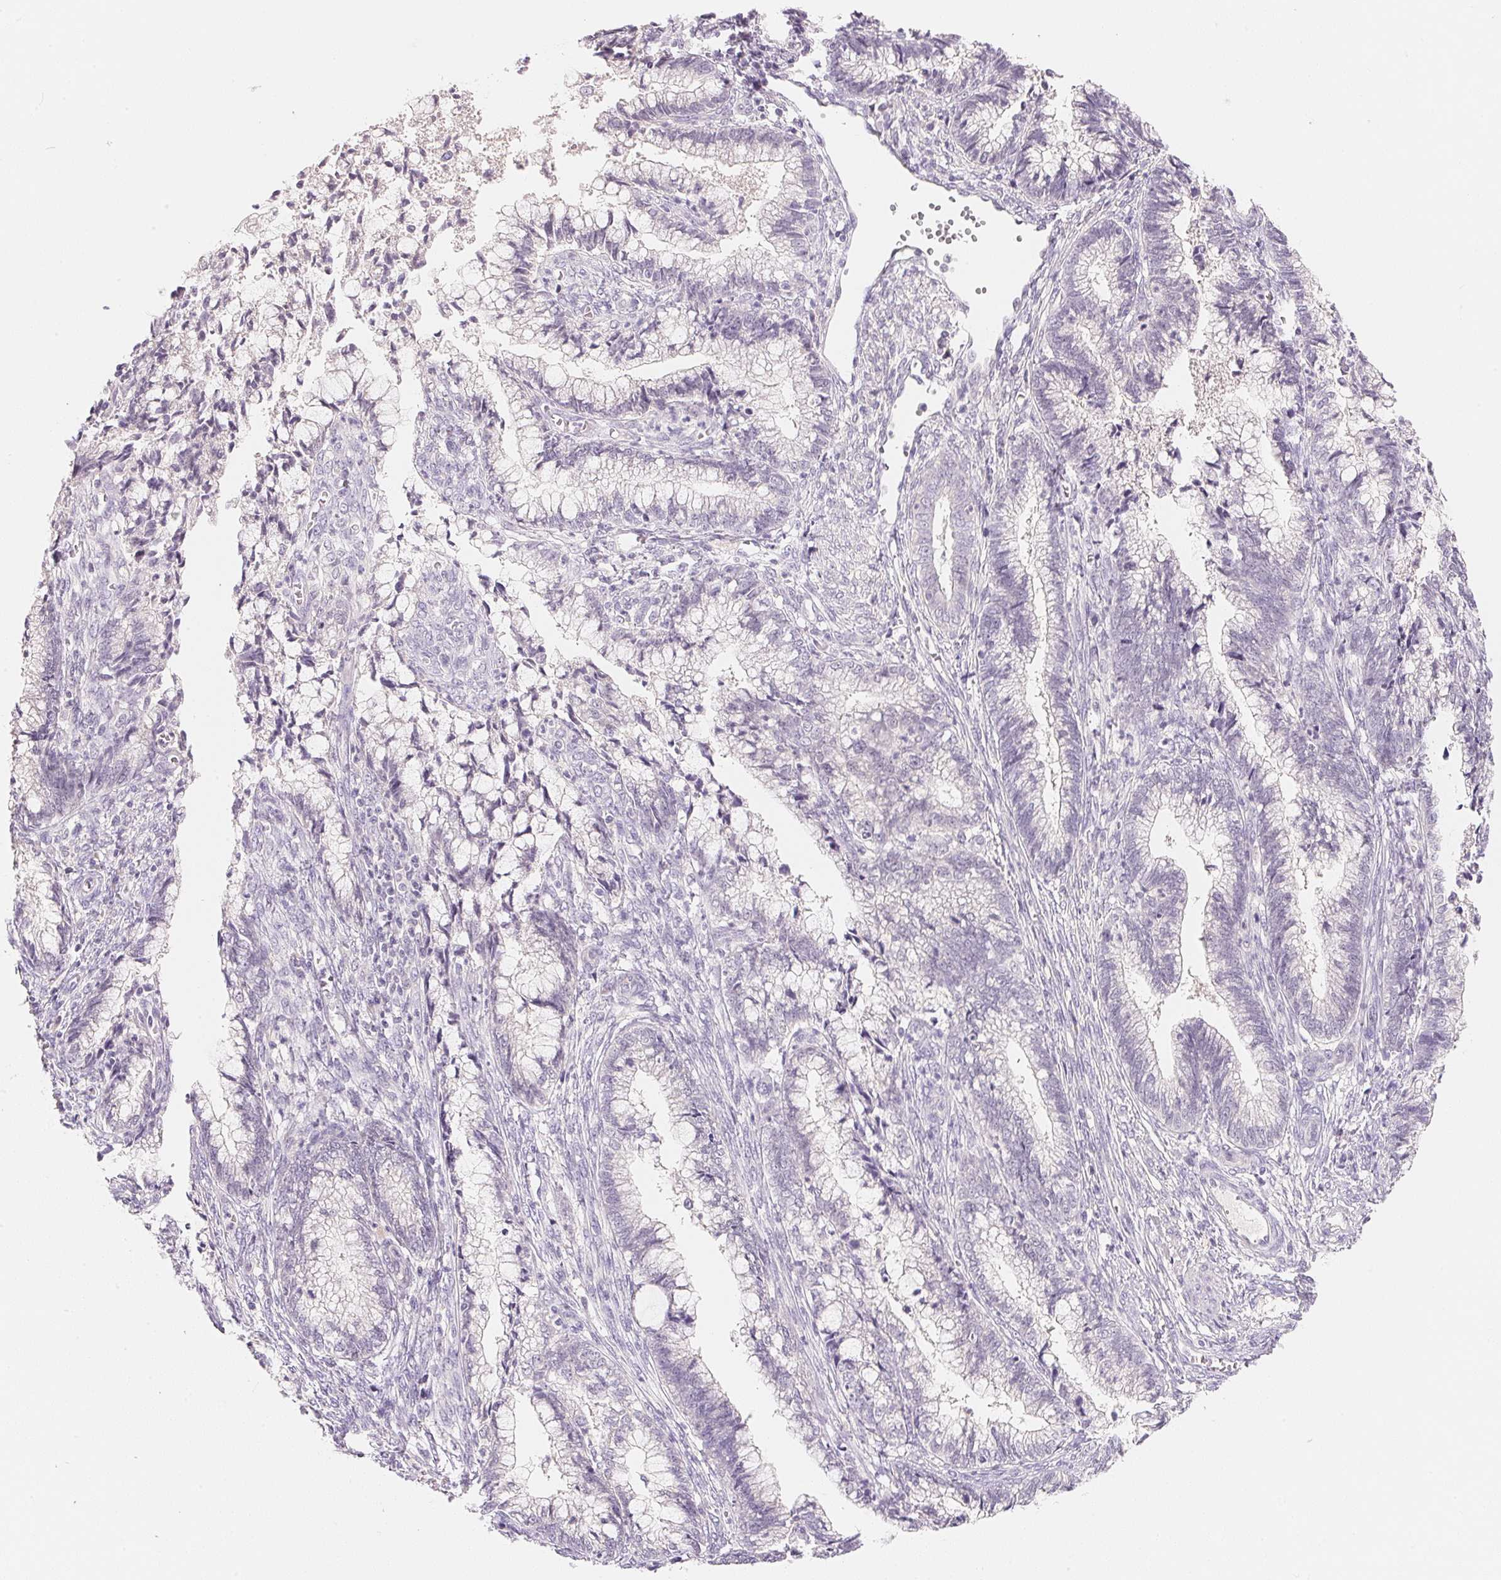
{"staining": {"intensity": "negative", "quantity": "none", "location": "none"}, "tissue": "cervical cancer", "cell_type": "Tumor cells", "image_type": "cancer", "snomed": [{"axis": "morphology", "description": "Adenocarcinoma, NOS"}, {"axis": "topography", "description": "Cervix"}], "caption": "Immunohistochemistry micrograph of neoplastic tissue: cervical cancer (adenocarcinoma) stained with DAB (3,3'-diaminobenzidine) displays no significant protein expression in tumor cells.", "gene": "MCOLN3", "patient": {"sex": "female", "age": 44}}